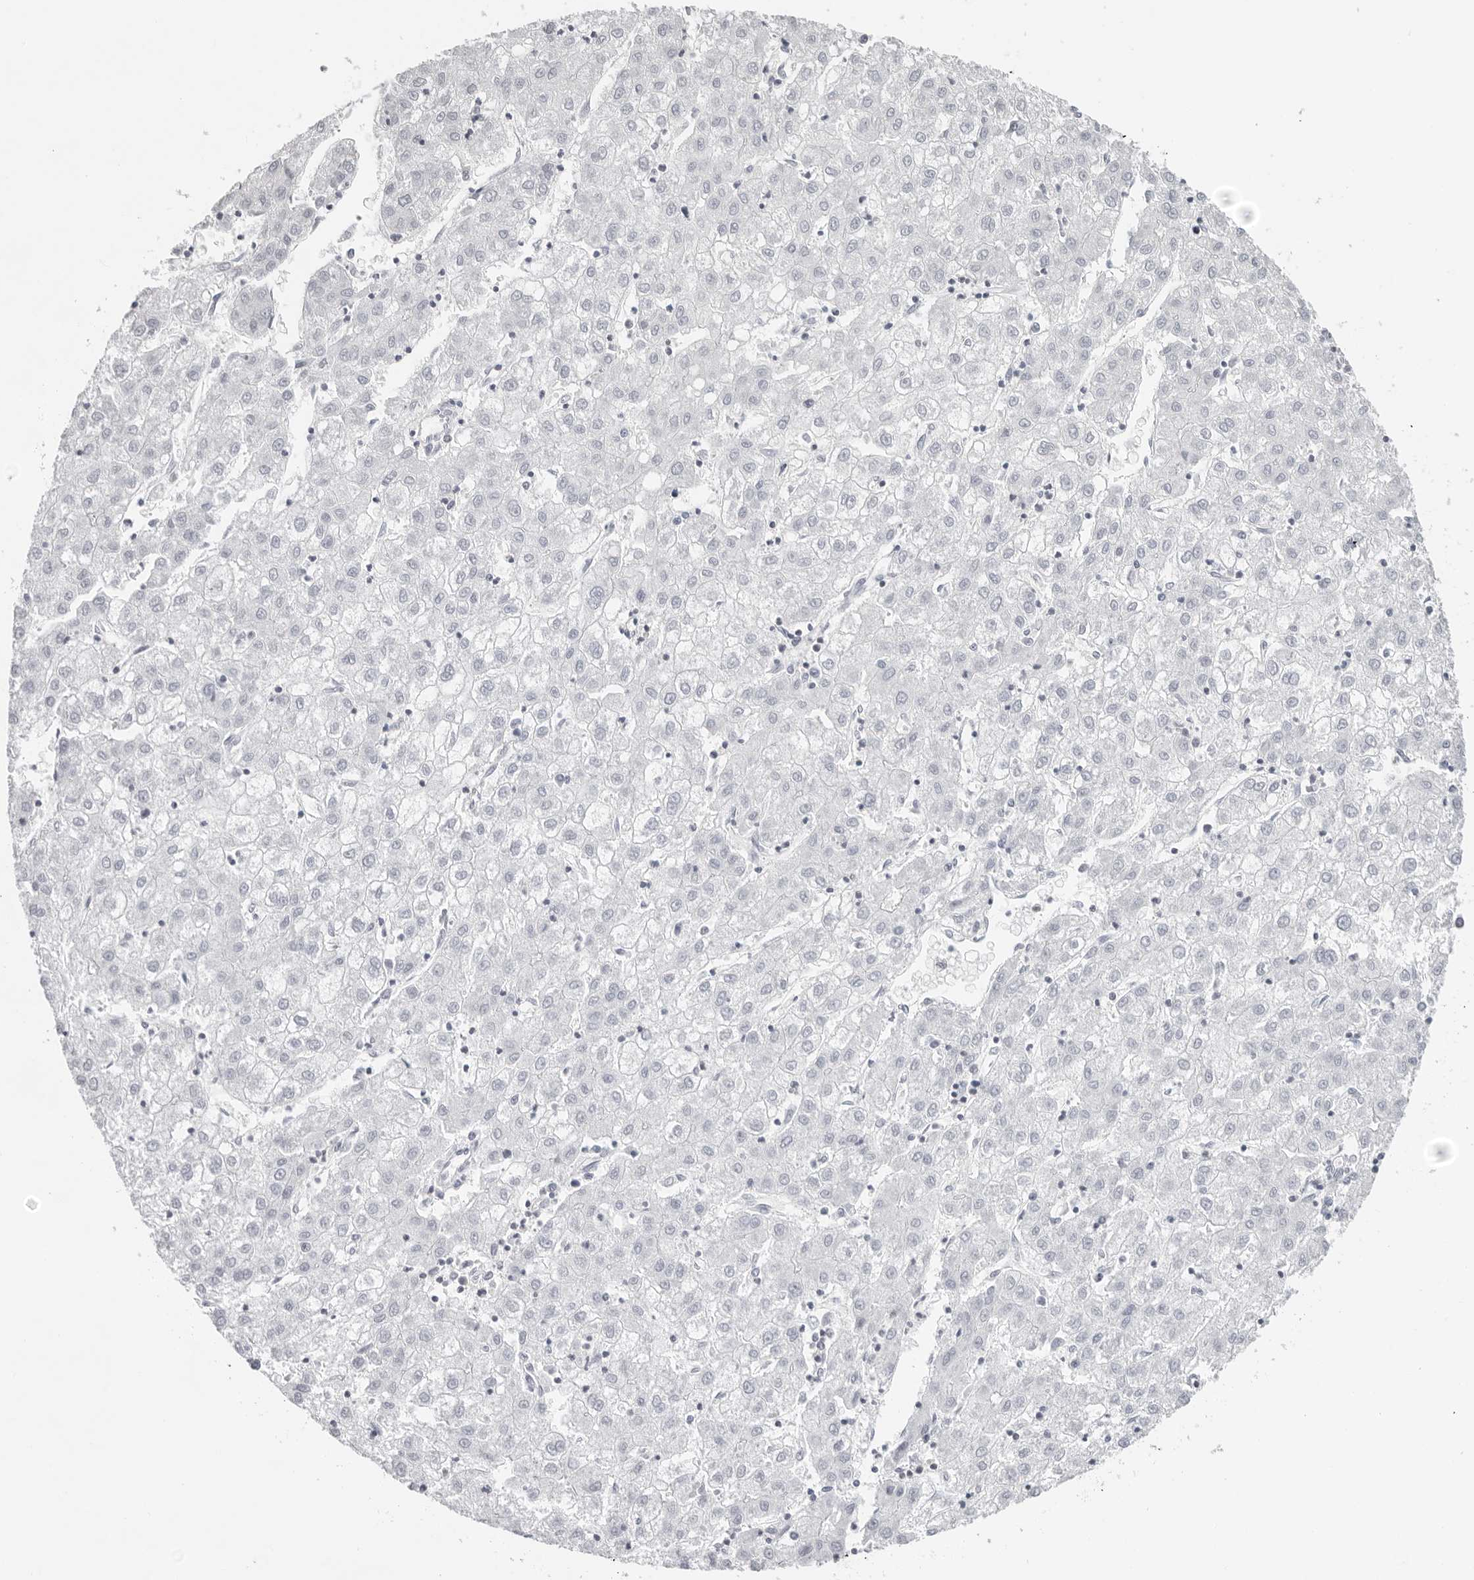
{"staining": {"intensity": "negative", "quantity": "none", "location": "none"}, "tissue": "liver cancer", "cell_type": "Tumor cells", "image_type": "cancer", "snomed": [{"axis": "morphology", "description": "Carcinoma, Hepatocellular, NOS"}, {"axis": "topography", "description": "Liver"}], "caption": "Immunohistochemical staining of human liver cancer exhibits no significant expression in tumor cells.", "gene": "FMNL1", "patient": {"sex": "male", "age": 72}}